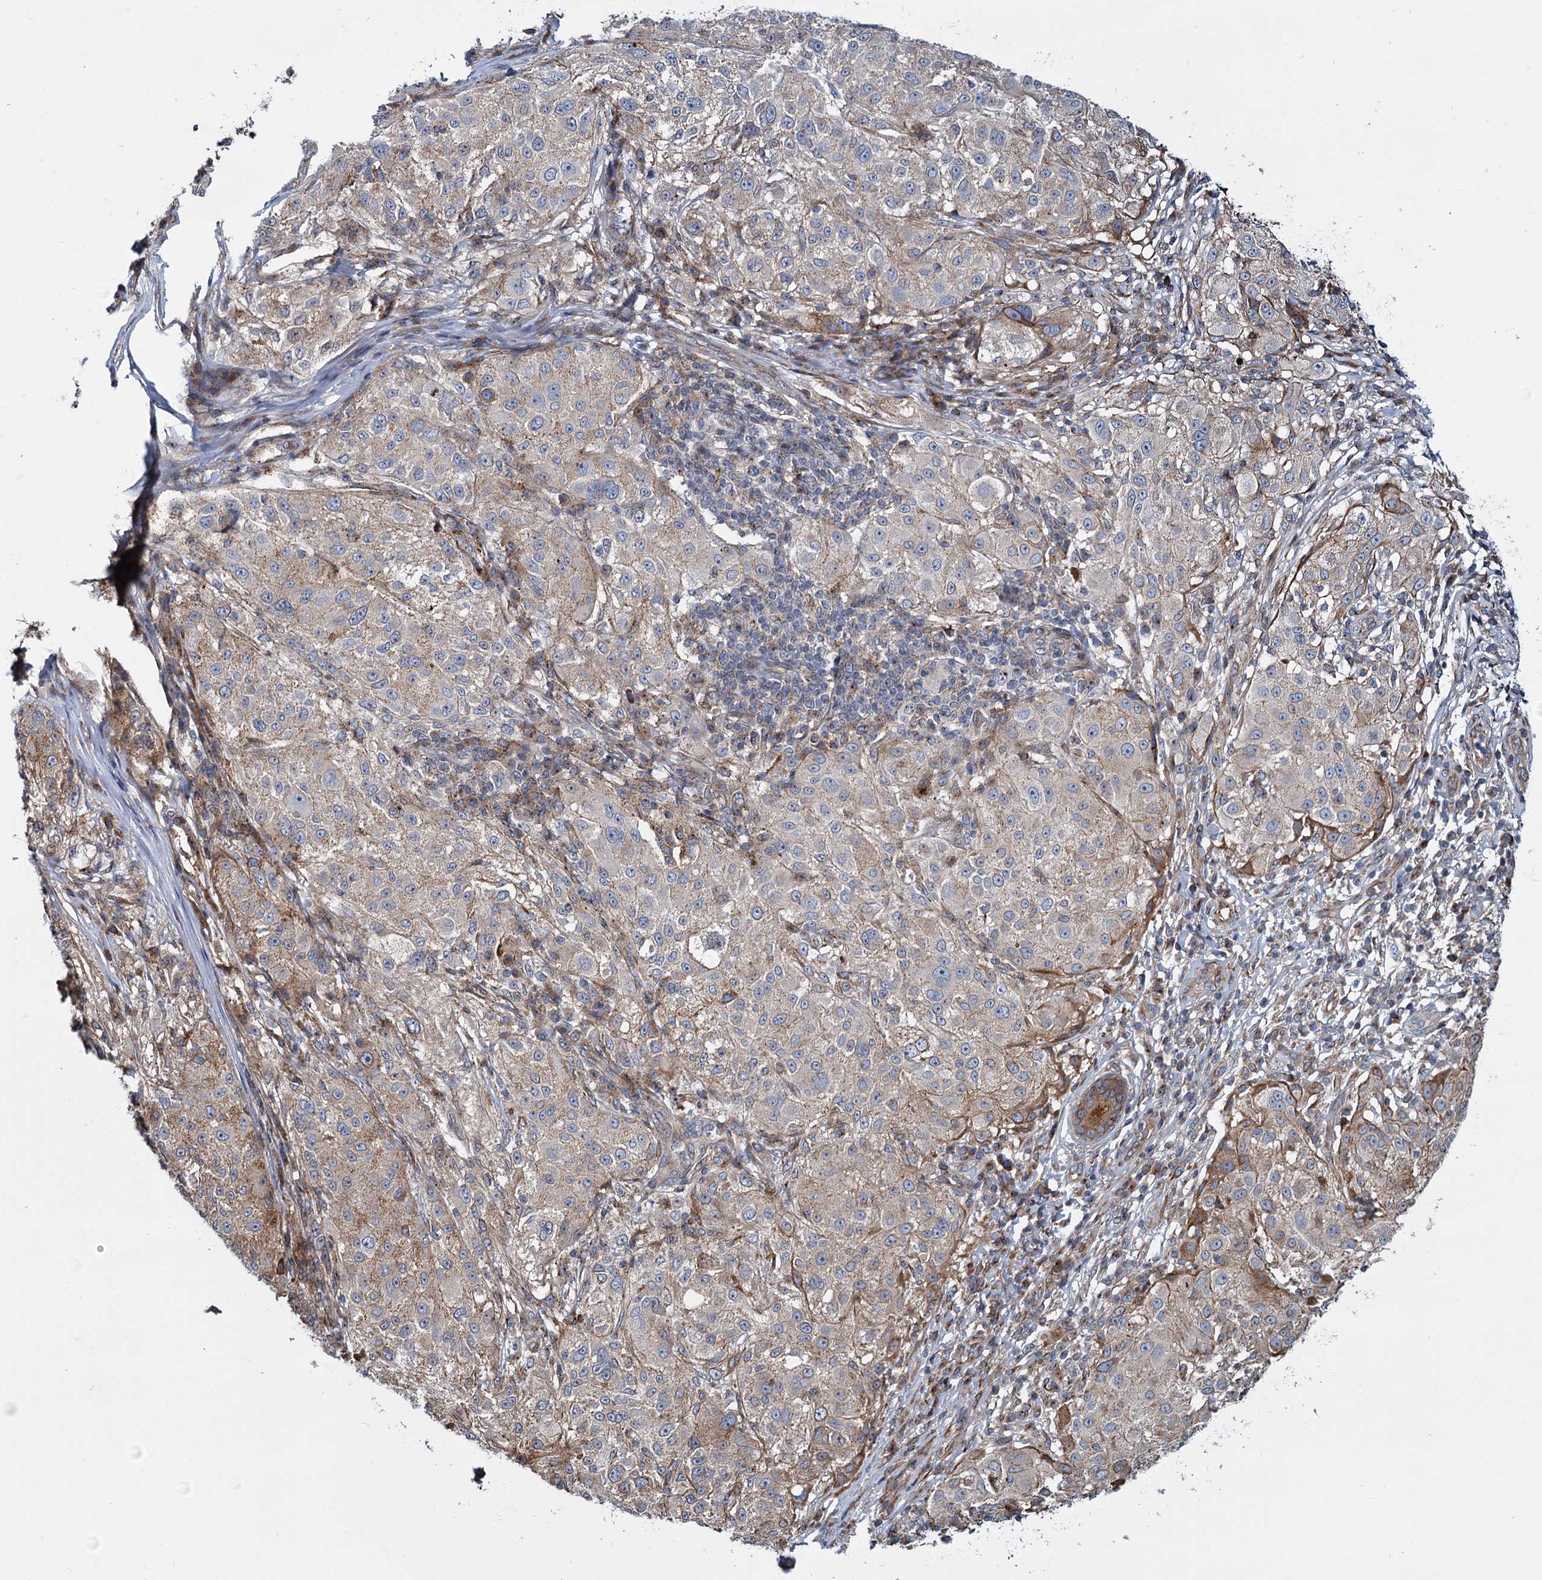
{"staining": {"intensity": "weak", "quantity": "25%-75%", "location": "cytoplasmic/membranous"}, "tissue": "melanoma", "cell_type": "Tumor cells", "image_type": "cancer", "snomed": [{"axis": "morphology", "description": "Necrosis, NOS"}, {"axis": "morphology", "description": "Malignant melanoma, NOS"}, {"axis": "topography", "description": "Skin"}], "caption": "This photomicrograph shows malignant melanoma stained with immunohistochemistry (IHC) to label a protein in brown. The cytoplasmic/membranous of tumor cells show weak positivity for the protein. Nuclei are counter-stained blue.", "gene": "PSEN1", "patient": {"sex": "female", "age": 87}}